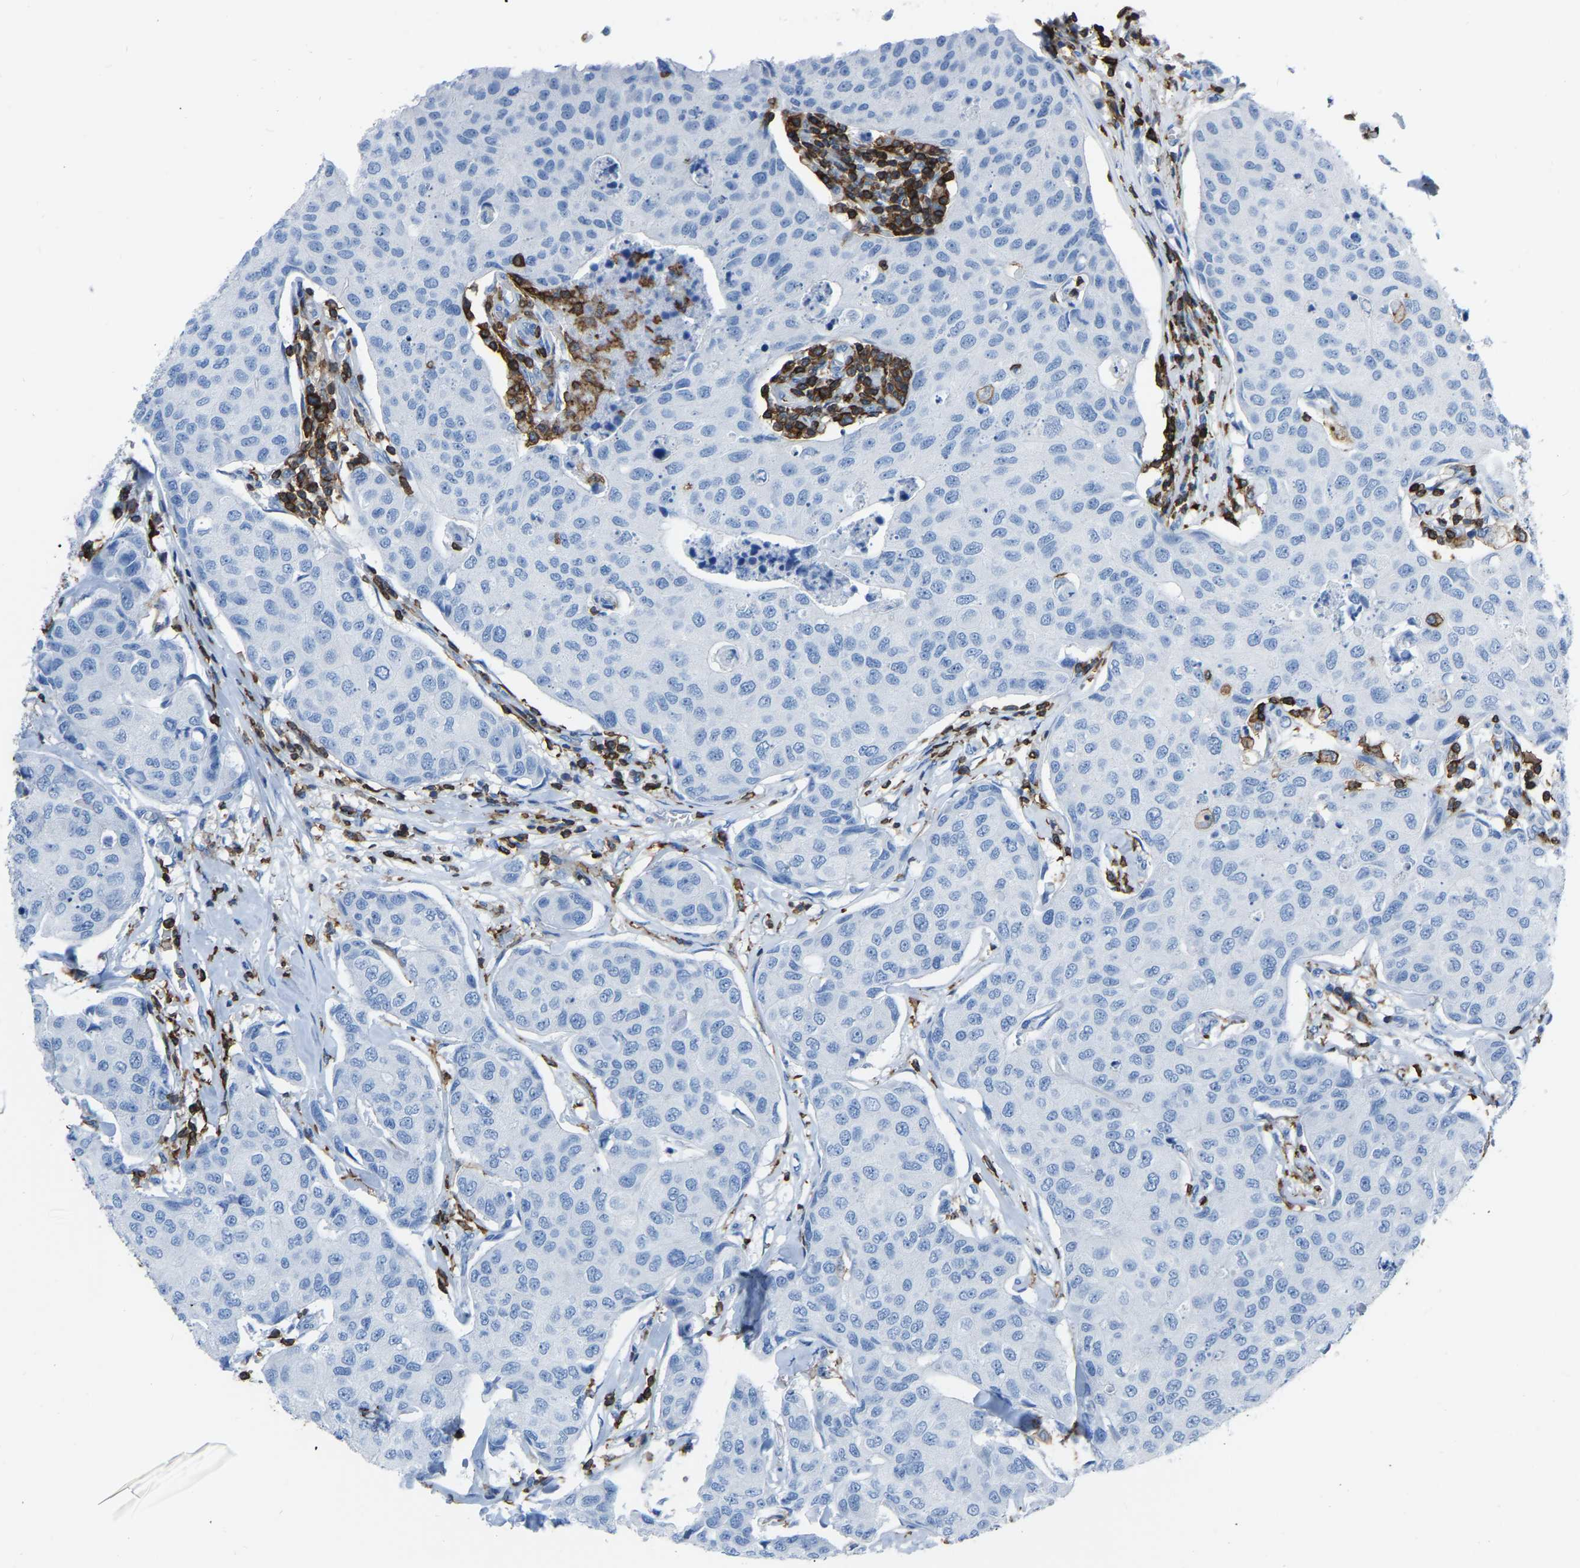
{"staining": {"intensity": "negative", "quantity": "none", "location": "none"}, "tissue": "breast cancer", "cell_type": "Tumor cells", "image_type": "cancer", "snomed": [{"axis": "morphology", "description": "Duct carcinoma"}, {"axis": "topography", "description": "Breast"}], "caption": "Breast cancer (intraductal carcinoma) was stained to show a protein in brown. There is no significant expression in tumor cells. (Stains: DAB (3,3'-diaminobenzidine) IHC with hematoxylin counter stain, Microscopy: brightfield microscopy at high magnification).", "gene": "LSP1", "patient": {"sex": "female", "age": 80}}